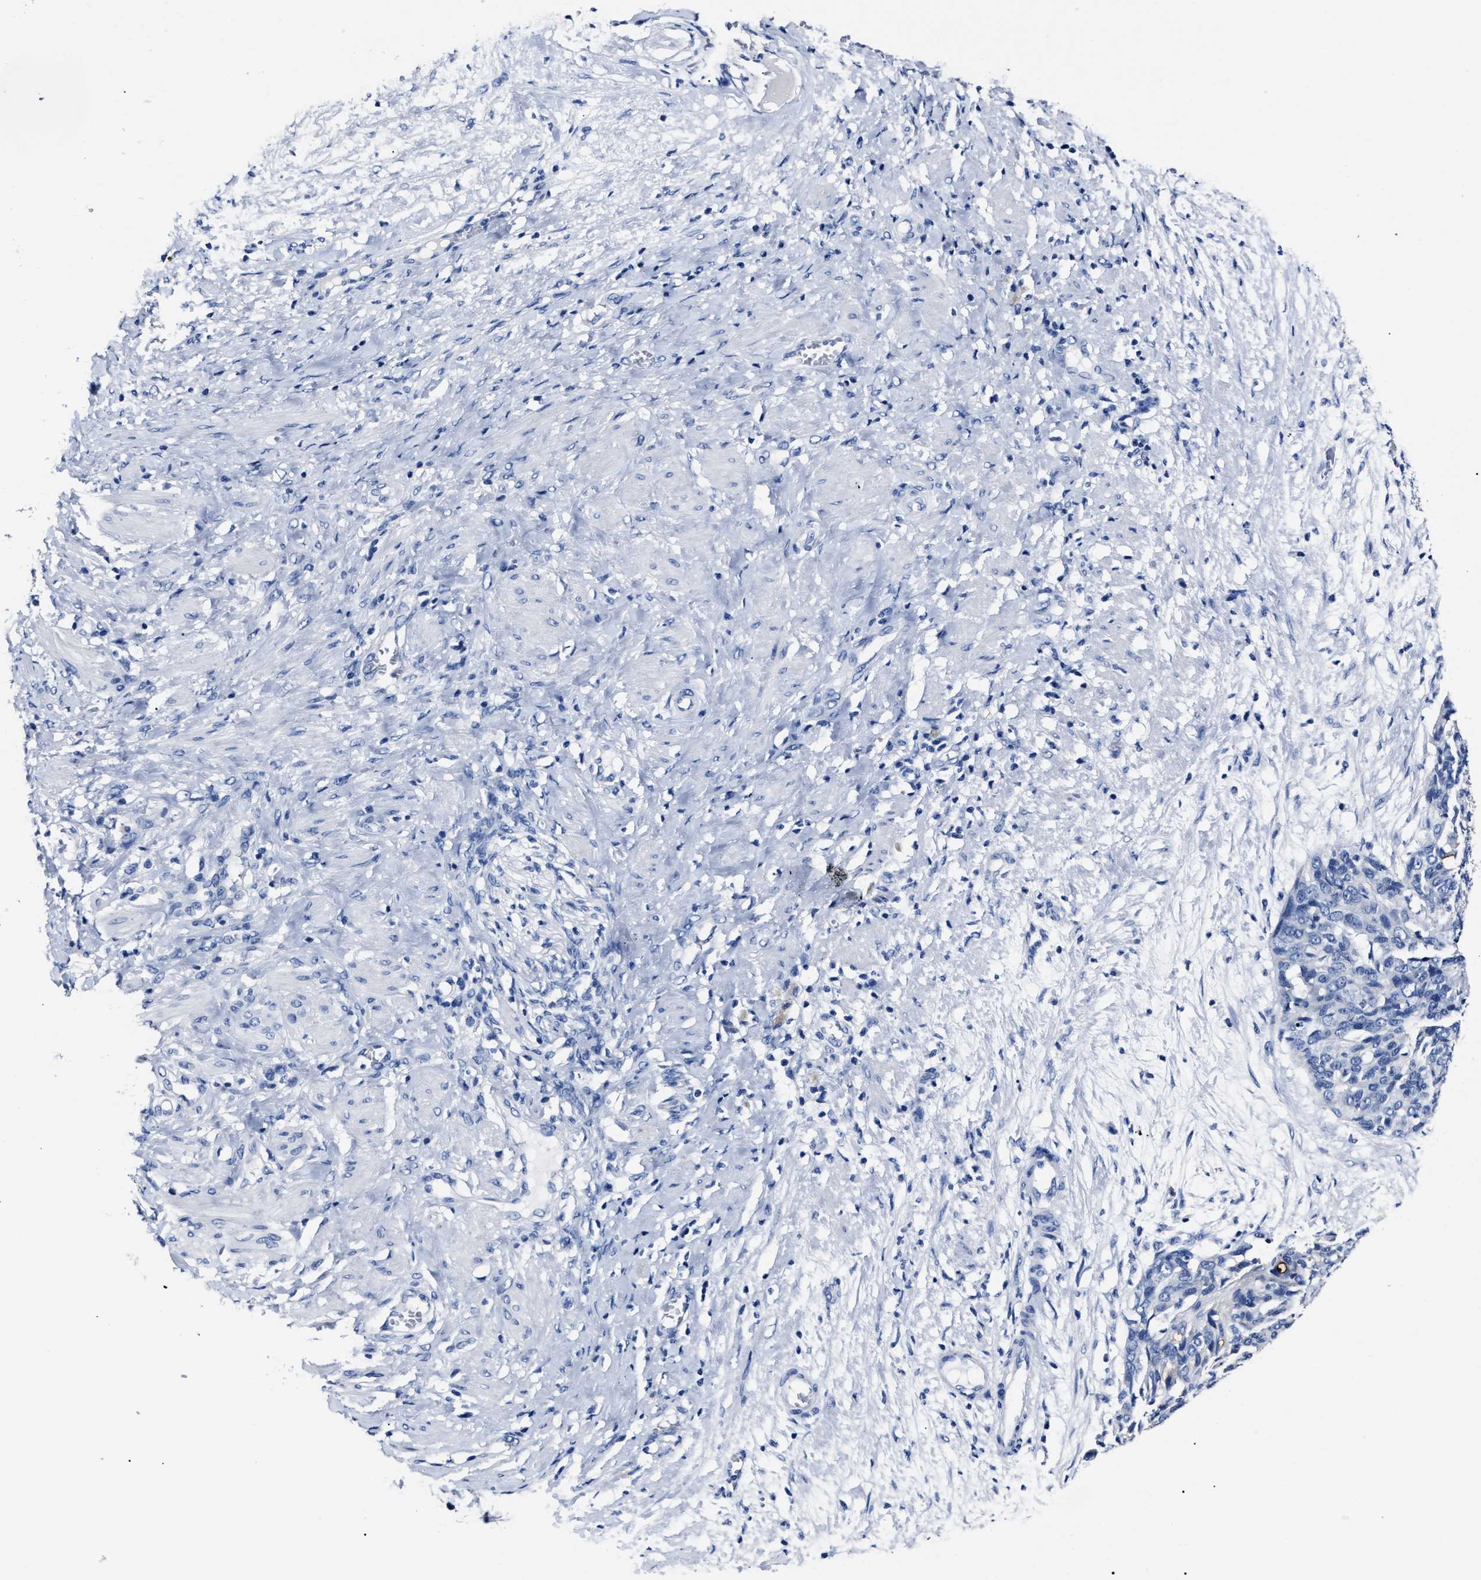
{"staining": {"intensity": "negative", "quantity": "none", "location": "none"}, "tissue": "ovarian cancer", "cell_type": "Tumor cells", "image_type": "cancer", "snomed": [{"axis": "morphology", "description": "Carcinoma, endometroid"}, {"axis": "topography", "description": "Ovary"}], "caption": "A high-resolution image shows immunohistochemistry staining of ovarian cancer (endometroid carcinoma), which displays no significant expression in tumor cells.", "gene": "ALPG", "patient": {"sex": "female", "age": 60}}